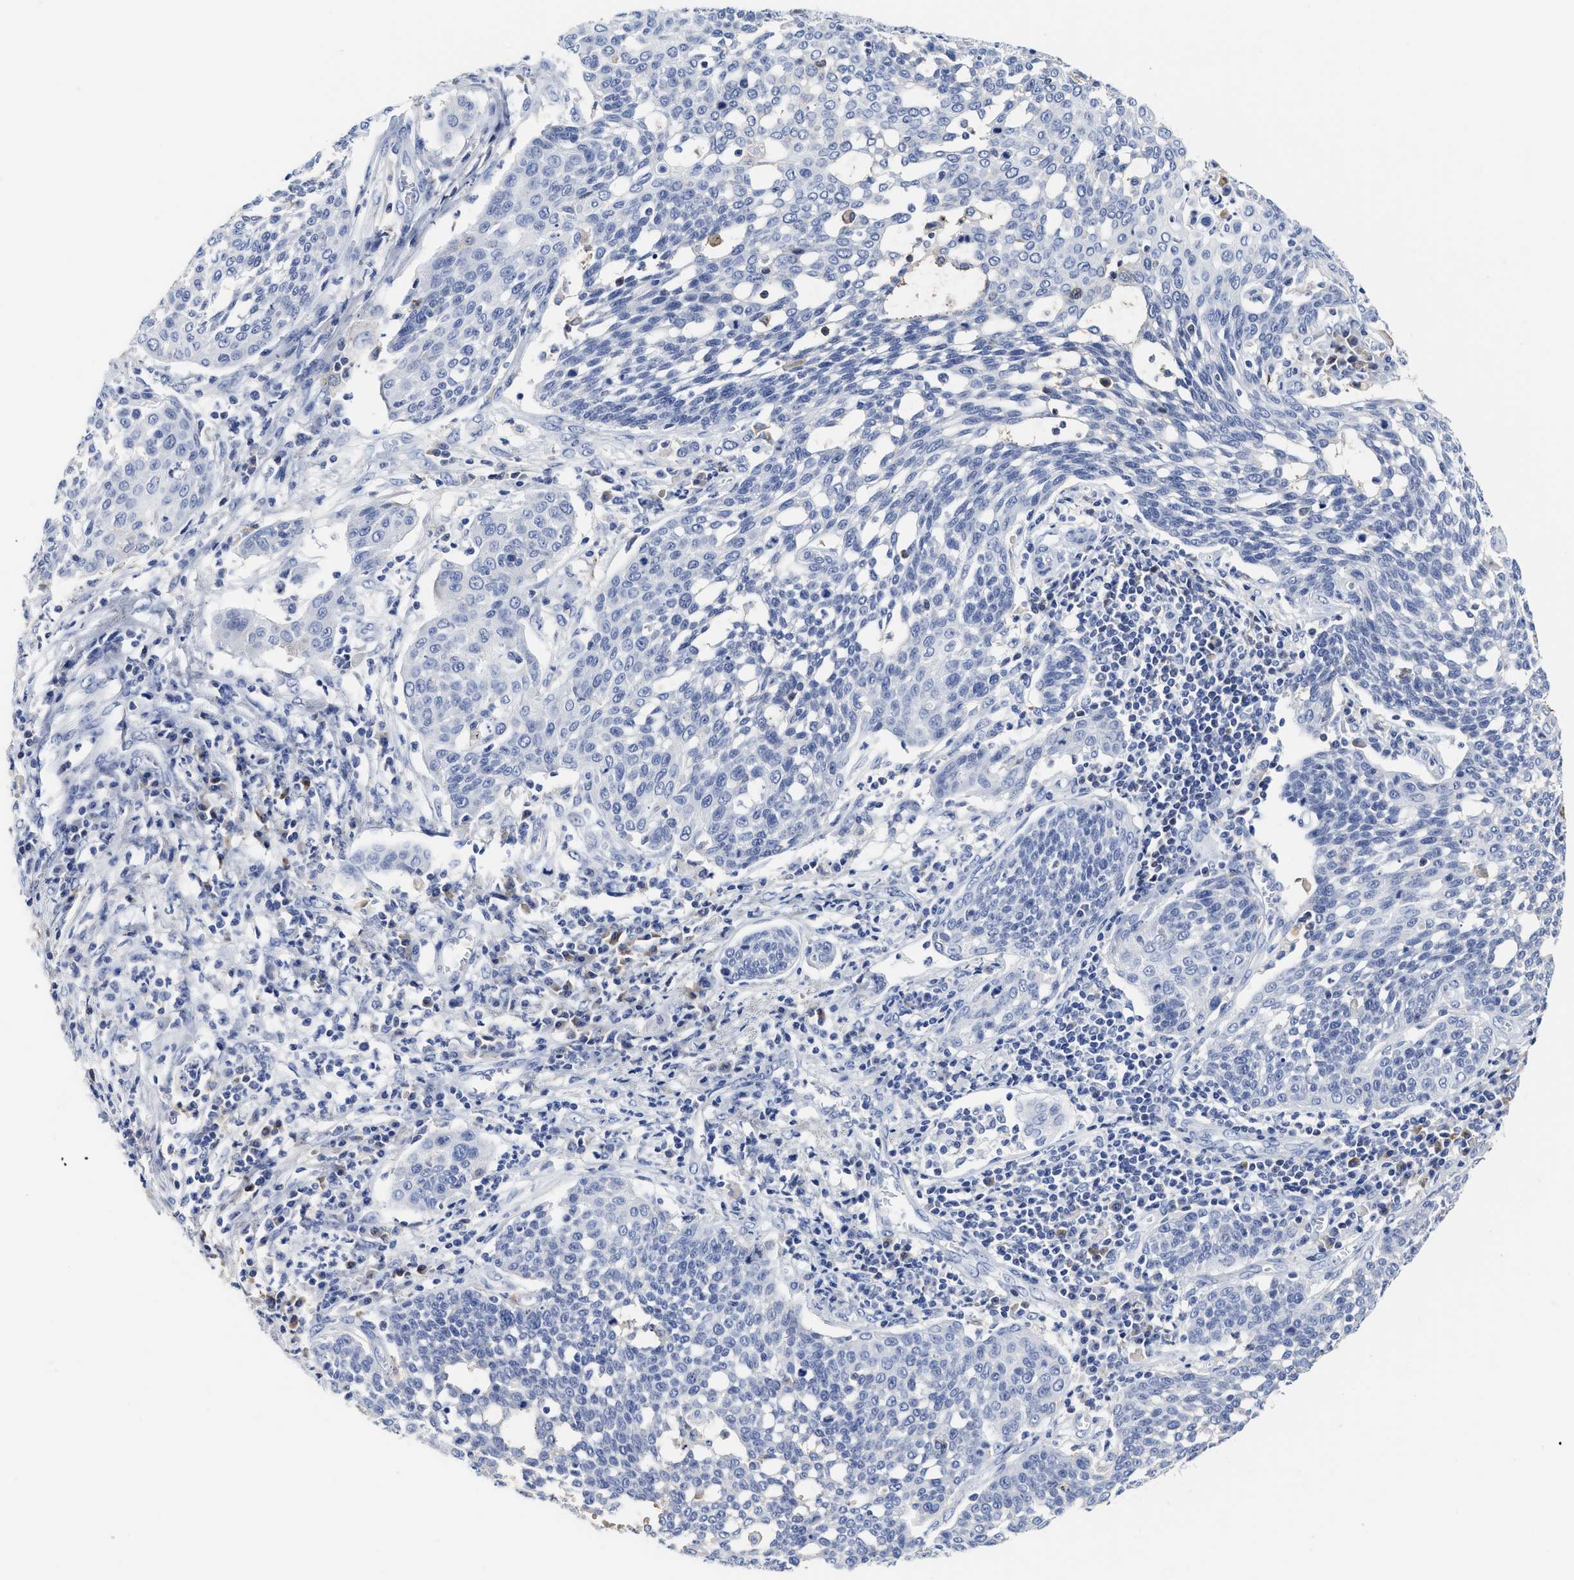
{"staining": {"intensity": "negative", "quantity": "none", "location": "none"}, "tissue": "cervical cancer", "cell_type": "Tumor cells", "image_type": "cancer", "snomed": [{"axis": "morphology", "description": "Squamous cell carcinoma, NOS"}, {"axis": "topography", "description": "Cervix"}], "caption": "IHC image of cervical squamous cell carcinoma stained for a protein (brown), which reveals no expression in tumor cells.", "gene": "C2", "patient": {"sex": "female", "age": 34}}